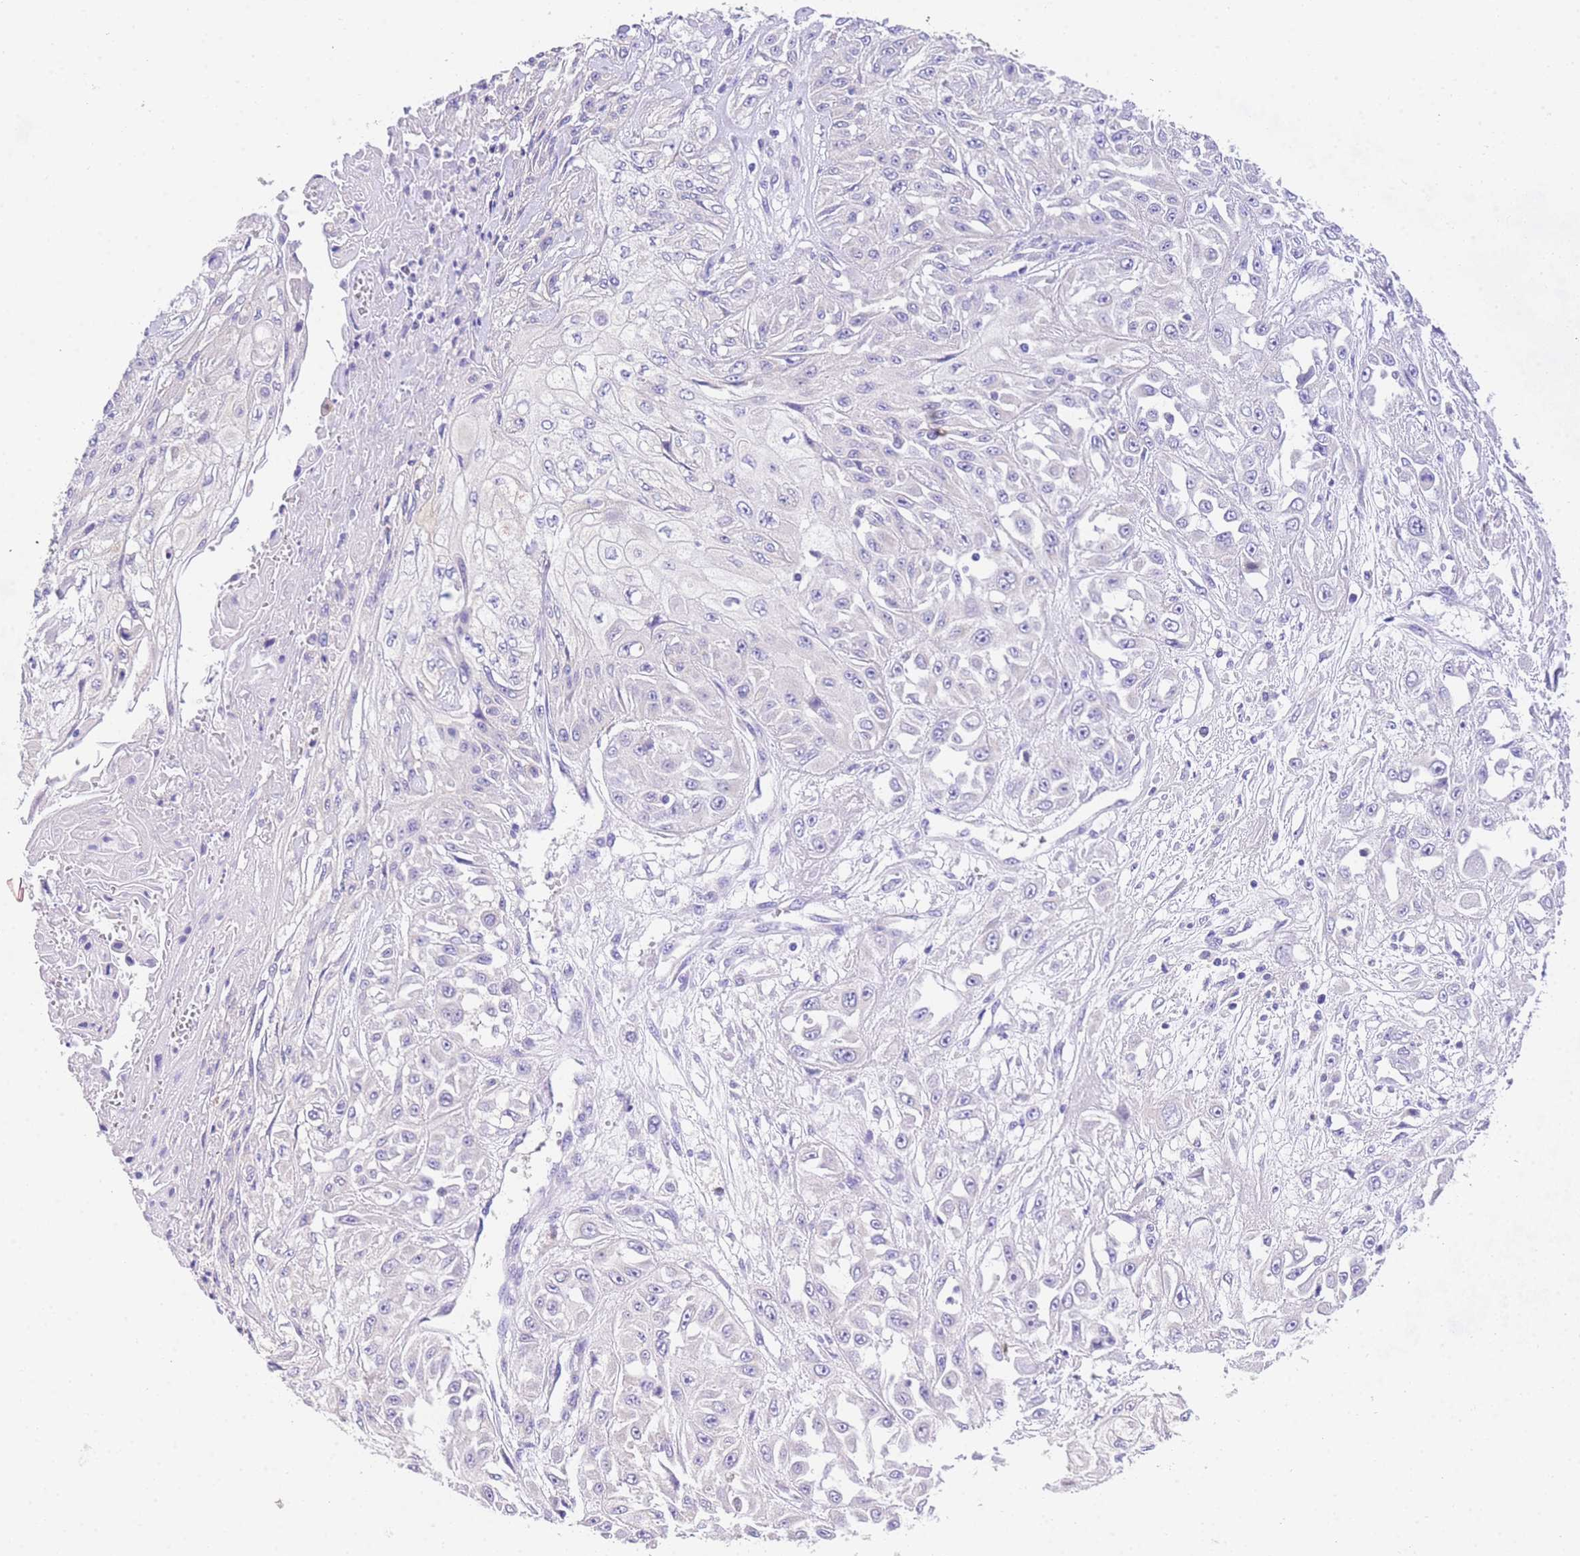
{"staining": {"intensity": "negative", "quantity": "none", "location": "none"}, "tissue": "skin cancer", "cell_type": "Tumor cells", "image_type": "cancer", "snomed": [{"axis": "morphology", "description": "Squamous cell carcinoma, NOS"}, {"axis": "morphology", "description": "Squamous cell carcinoma, metastatic, NOS"}, {"axis": "topography", "description": "Skin"}, {"axis": "topography", "description": "Lymph node"}], "caption": "The IHC photomicrograph has no significant expression in tumor cells of skin cancer (squamous cell carcinoma) tissue.", "gene": "EPN2", "patient": {"sex": "male", "age": 75}}